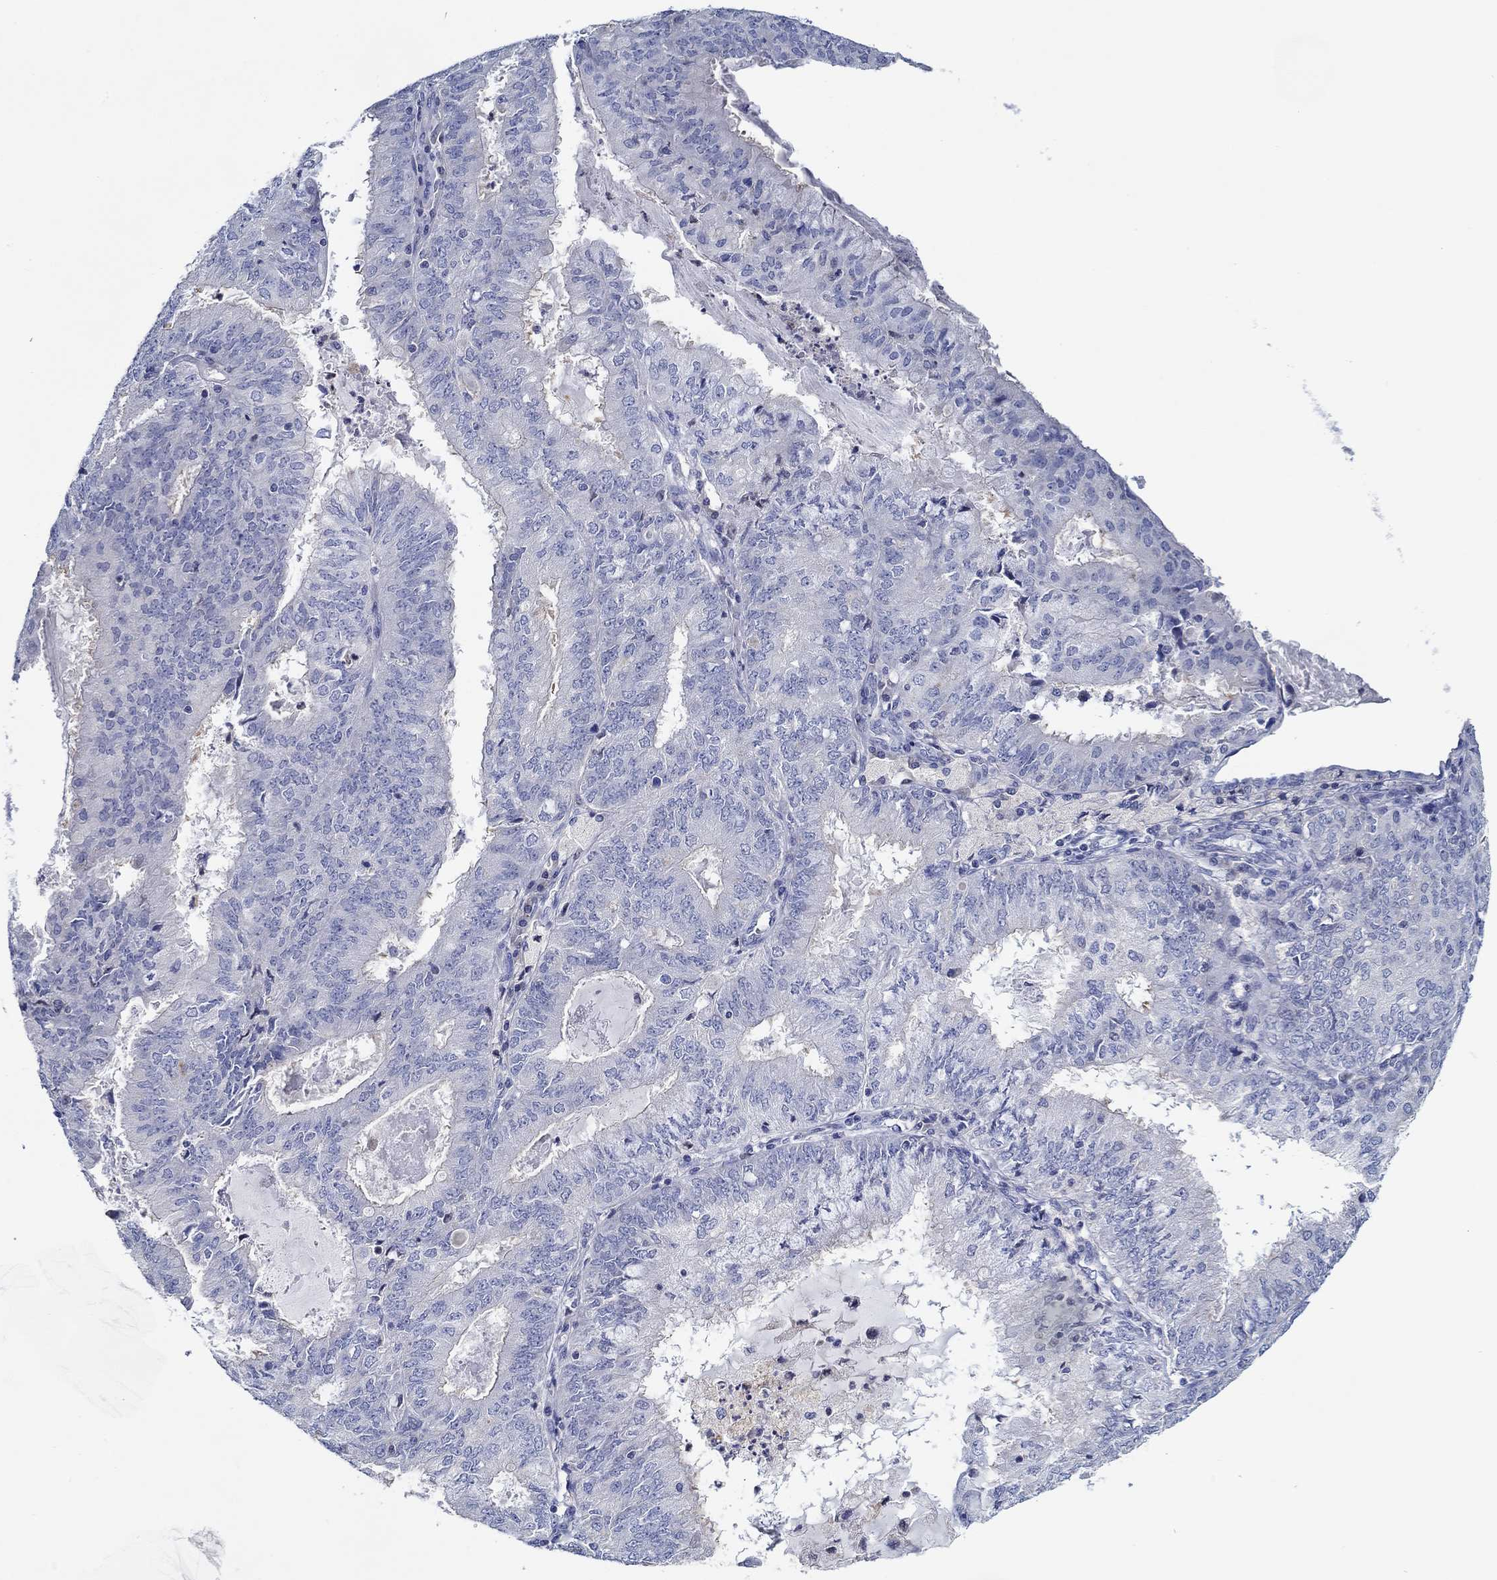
{"staining": {"intensity": "negative", "quantity": "none", "location": "none"}, "tissue": "endometrial cancer", "cell_type": "Tumor cells", "image_type": "cancer", "snomed": [{"axis": "morphology", "description": "Adenocarcinoma, NOS"}, {"axis": "topography", "description": "Endometrium"}], "caption": "This is an IHC photomicrograph of endometrial cancer. There is no positivity in tumor cells.", "gene": "CFAP61", "patient": {"sex": "female", "age": 57}}